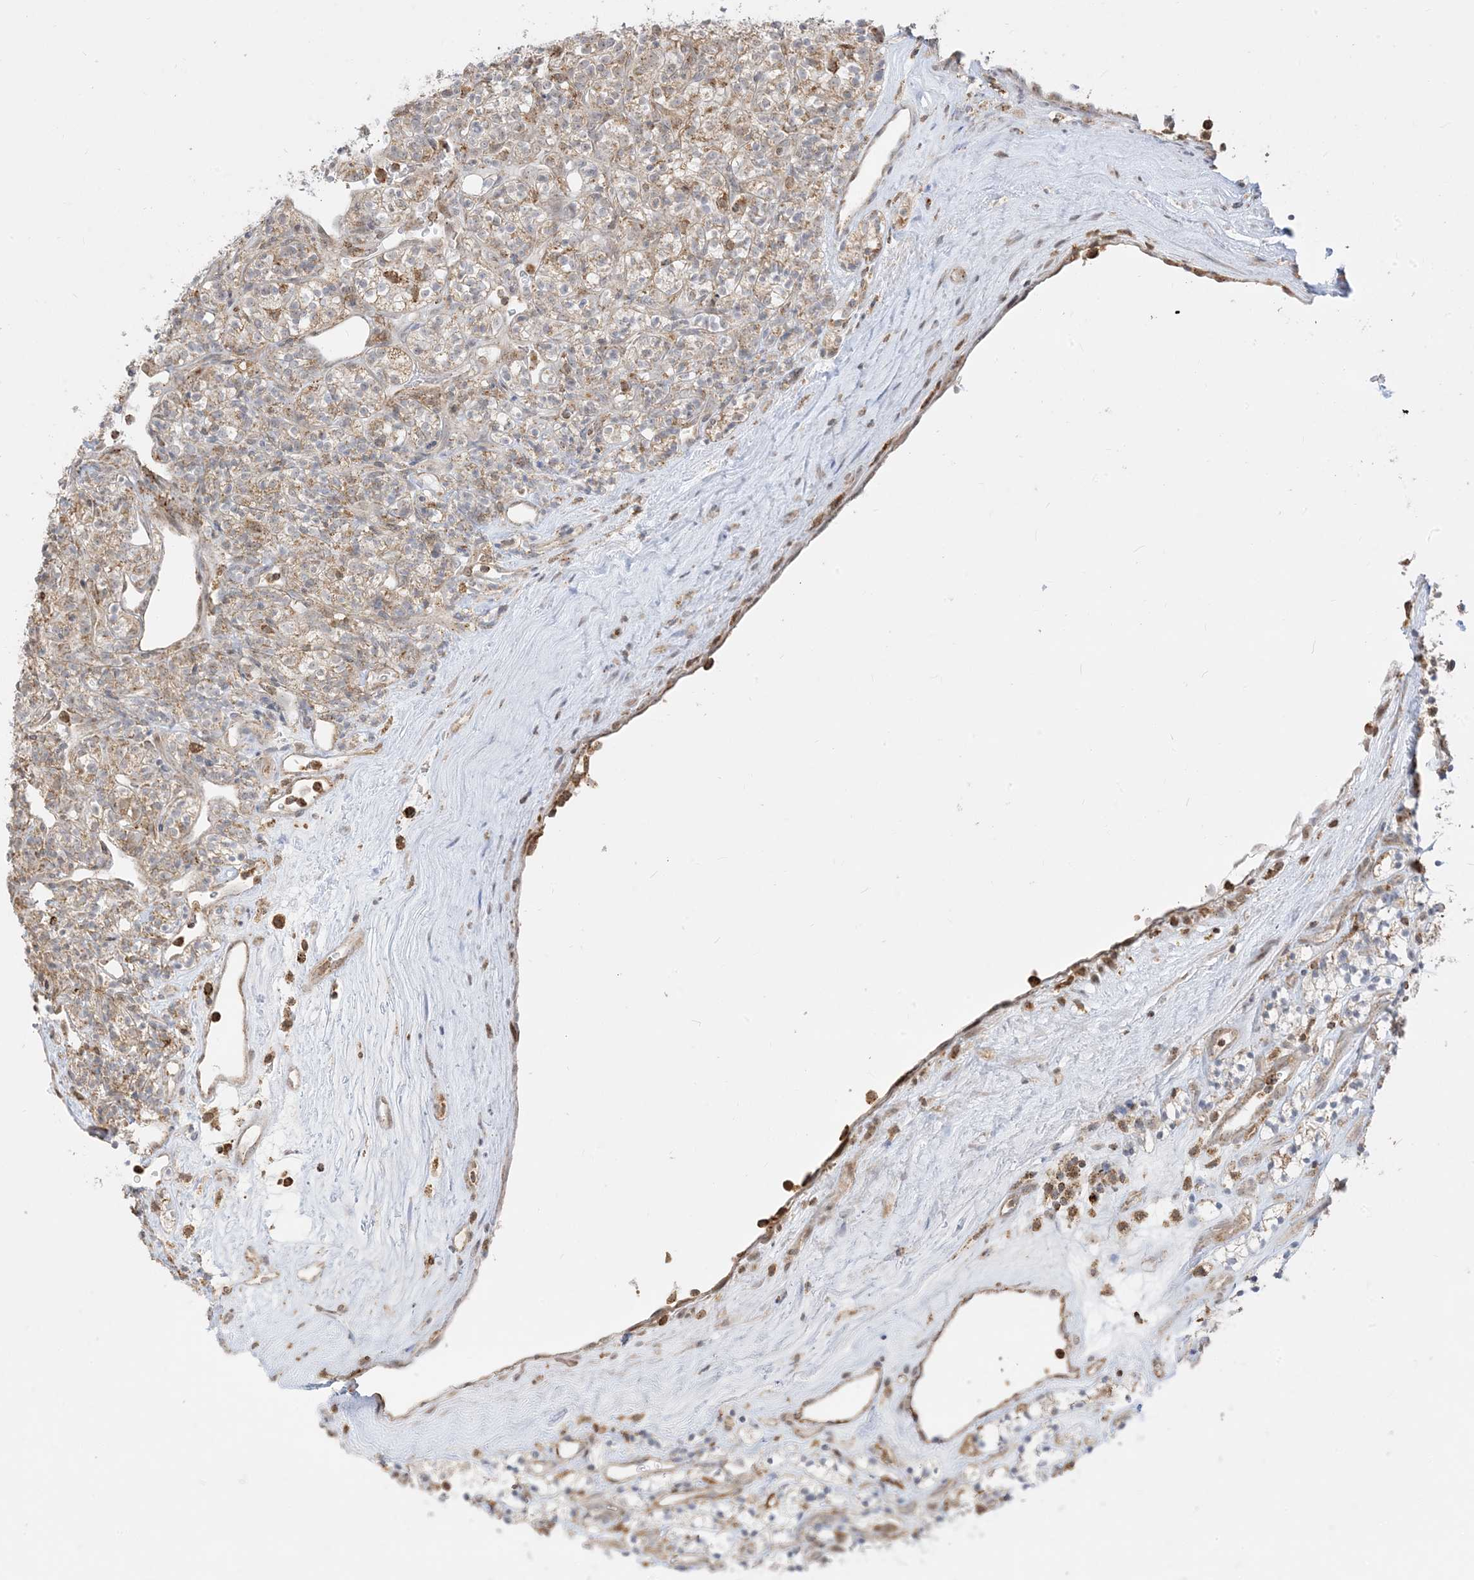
{"staining": {"intensity": "weak", "quantity": "25%-75%", "location": "cytoplasmic/membranous"}, "tissue": "renal cancer", "cell_type": "Tumor cells", "image_type": "cancer", "snomed": [{"axis": "morphology", "description": "Adenocarcinoma, NOS"}, {"axis": "topography", "description": "Kidney"}], "caption": "Renal adenocarcinoma was stained to show a protein in brown. There is low levels of weak cytoplasmic/membranous expression in about 25%-75% of tumor cells.", "gene": "KANSL3", "patient": {"sex": "male", "age": 77}}